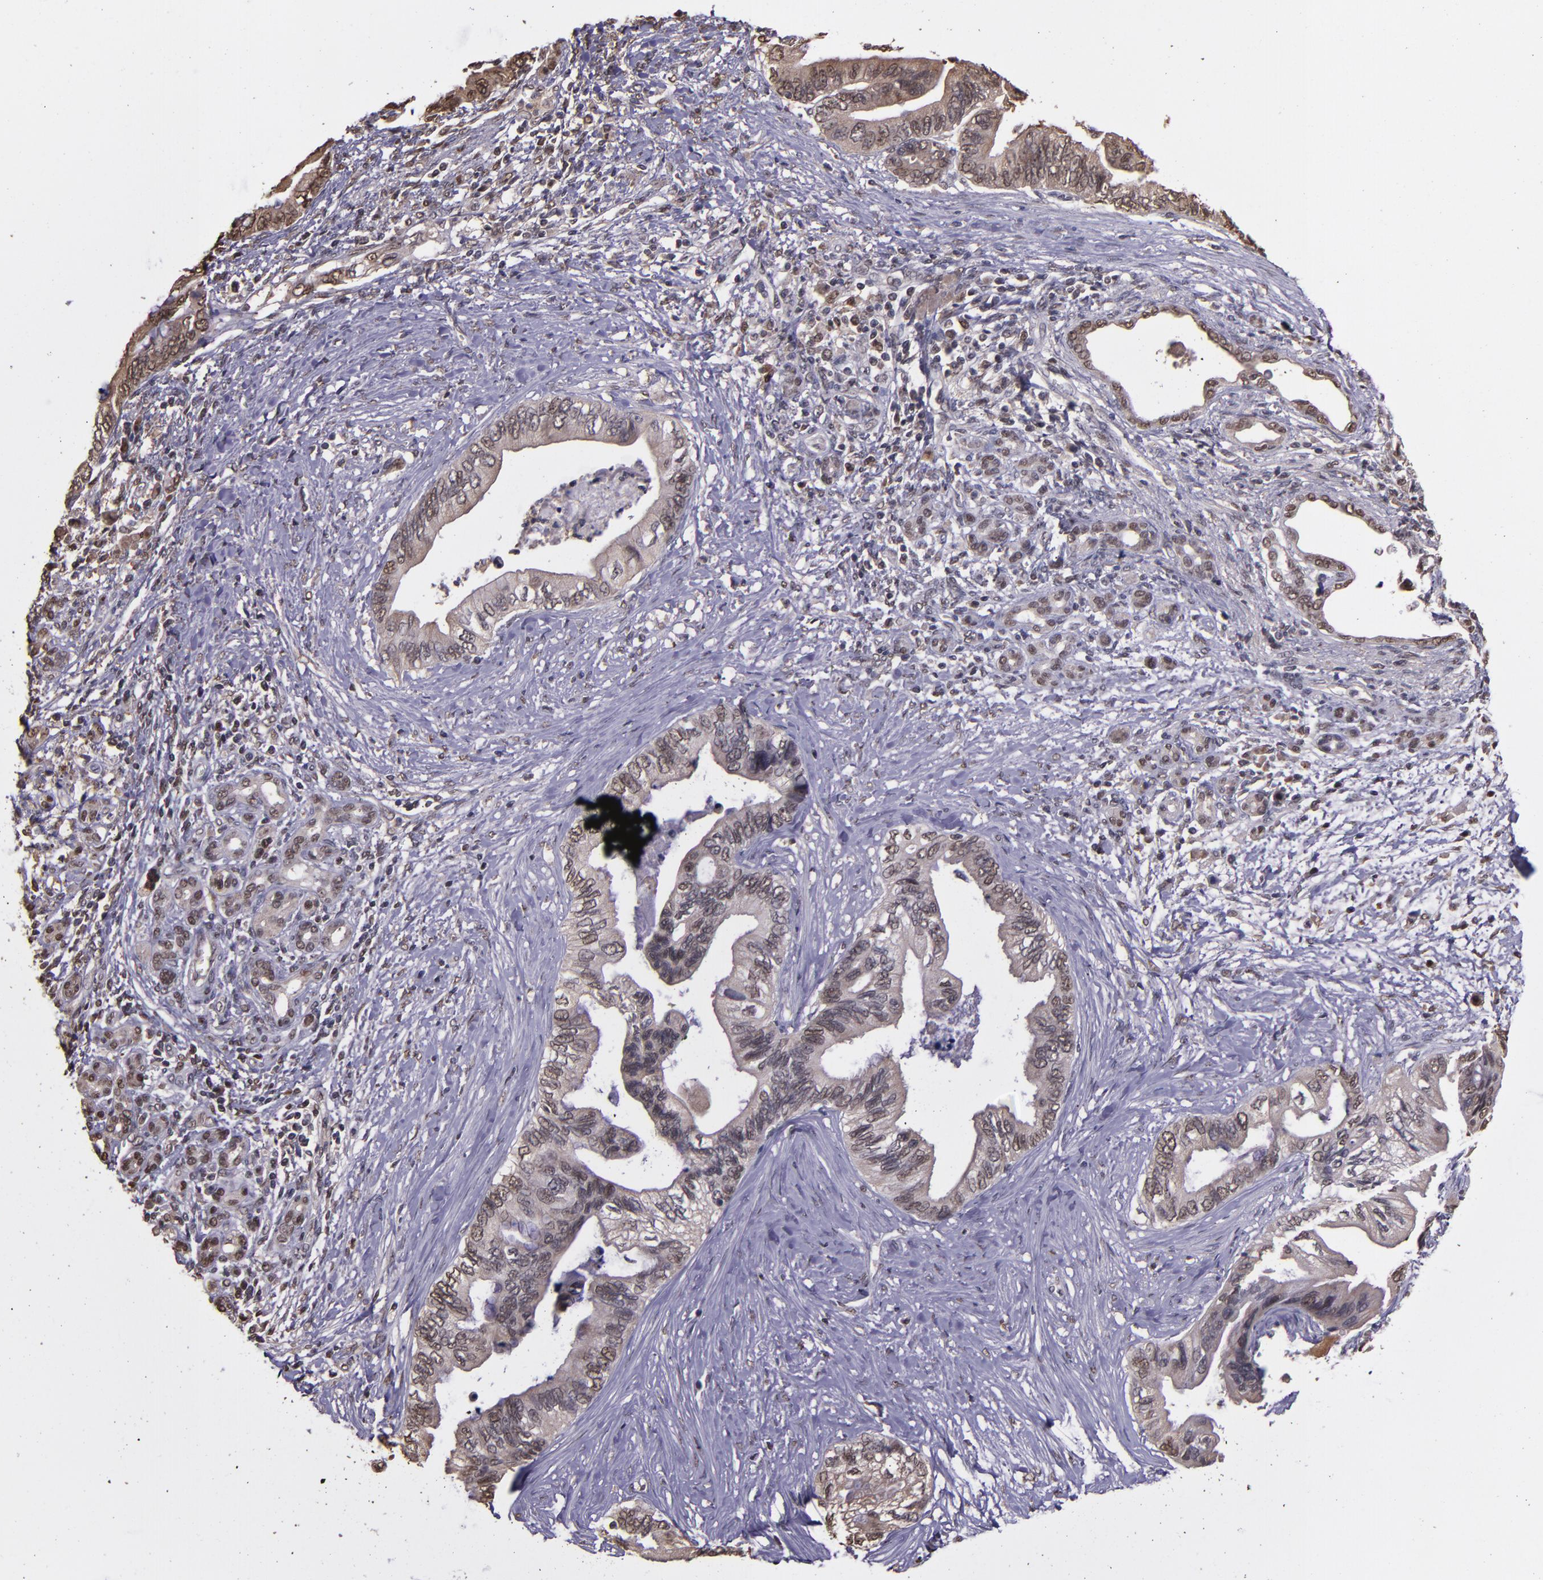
{"staining": {"intensity": "weak", "quantity": "25%-75%", "location": "cytoplasmic/membranous,nuclear"}, "tissue": "pancreatic cancer", "cell_type": "Tumor cells", "image_type": "cancer", "snomed": [{"axis": "morphology", "description": "Adenocarcinoma, NOS"}, {"axis": "topography", "description": "Pancreas"}], "caption": "Pancreatic cancer stained with a protein marker exhibits weak staining in tumor cells.", "gene": "SERPINF2", "patient": {"sex": "female", "age": 66}}